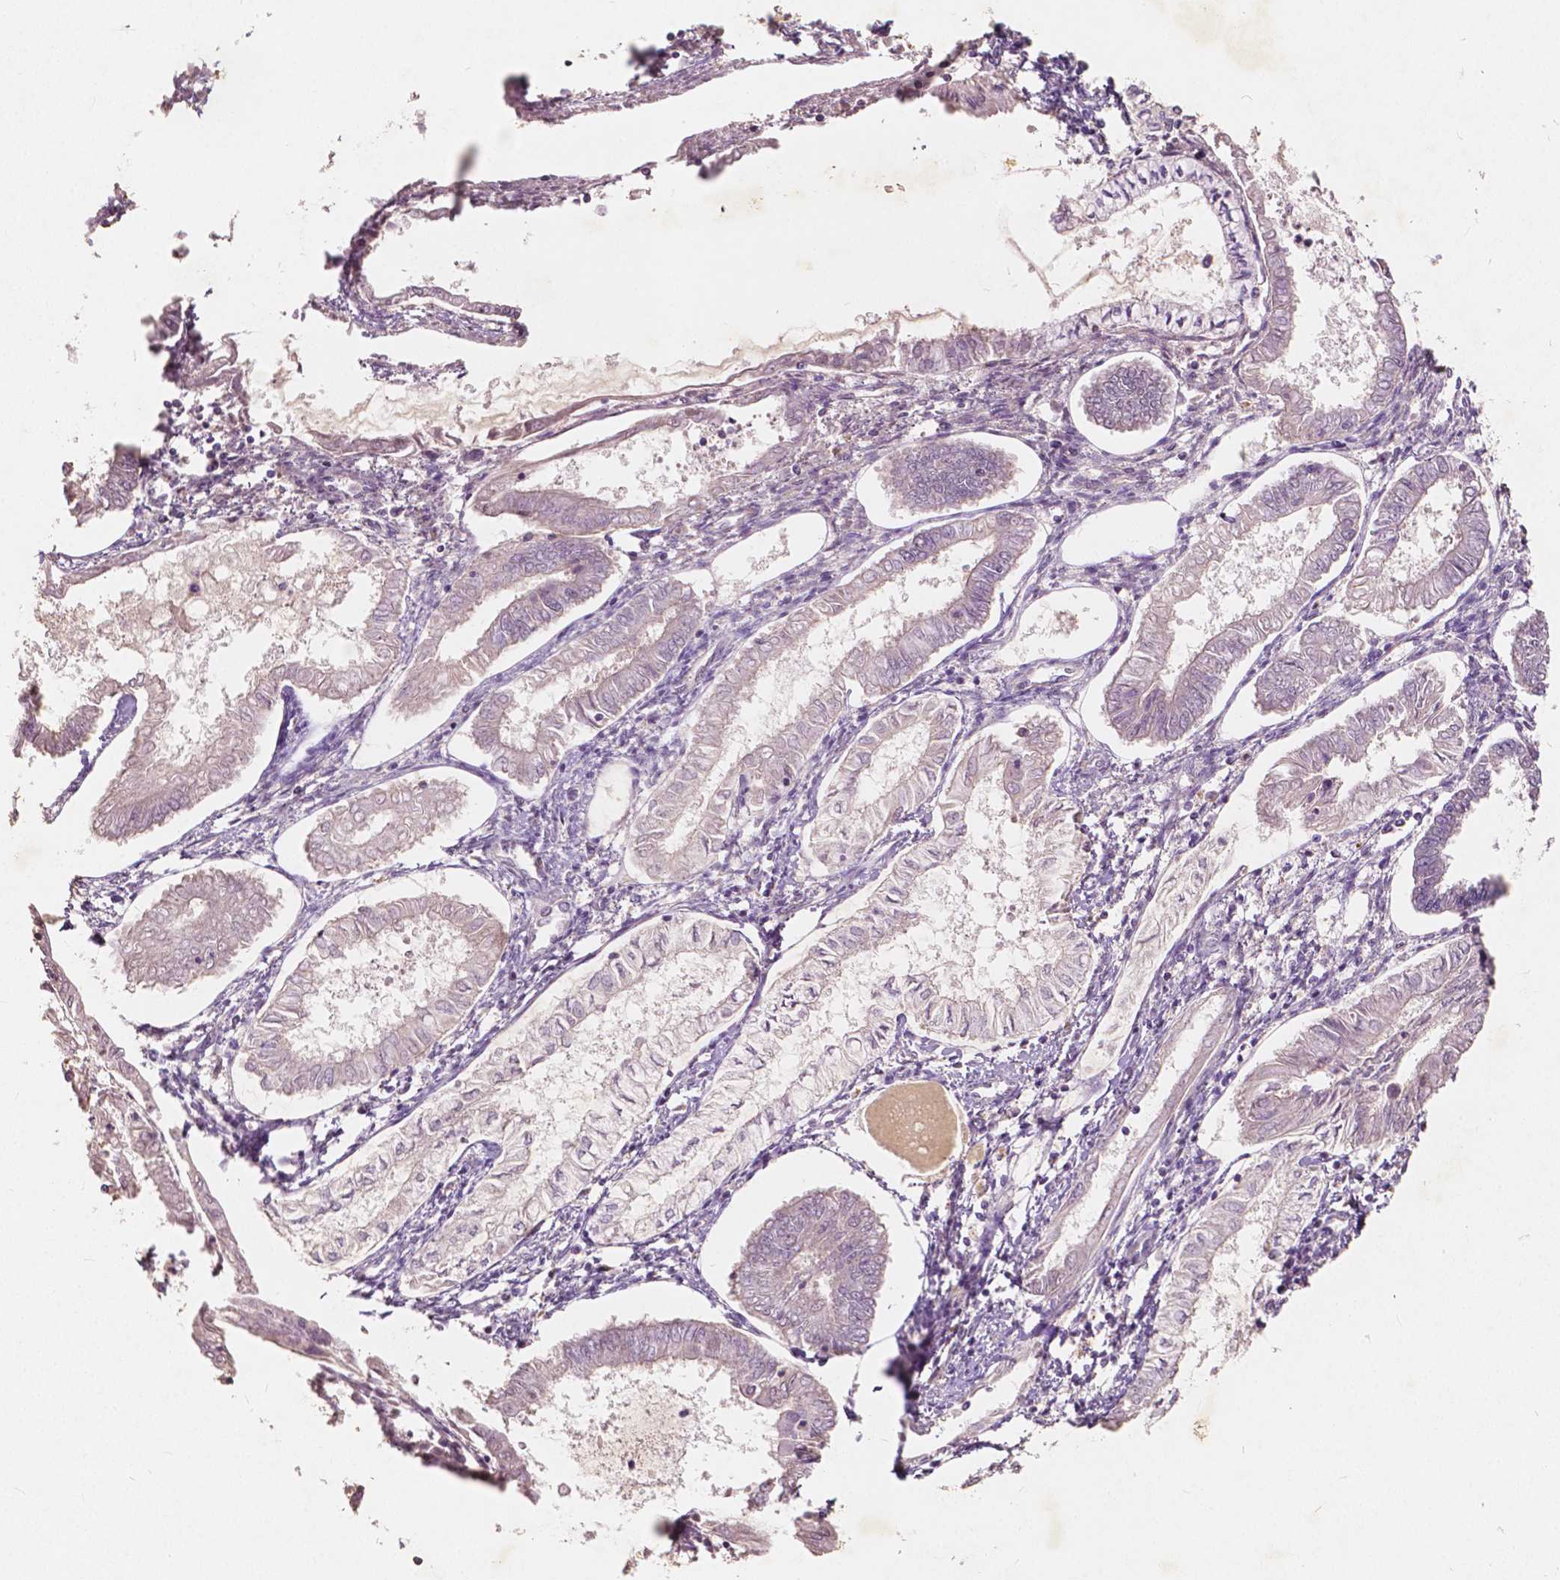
{"staining": {"intensity": "negative", "quantity": "none", "location": "none"}, "tissue": "endometrial cancer", "cell_type": "Tumor cells", "image_type": "cancer", "snomed": [{"axis": "morphology", "description": "Adenocarcinoma, NOS"}, {"axis": "topography", "description": "Endometrium"}], "caption": "DAB immunohistochemical staining of human endometrial cancer reveals no significant expression in tumor cells.", "gene": "SOX15", "patient": {"sex": "female", "age": 68}}